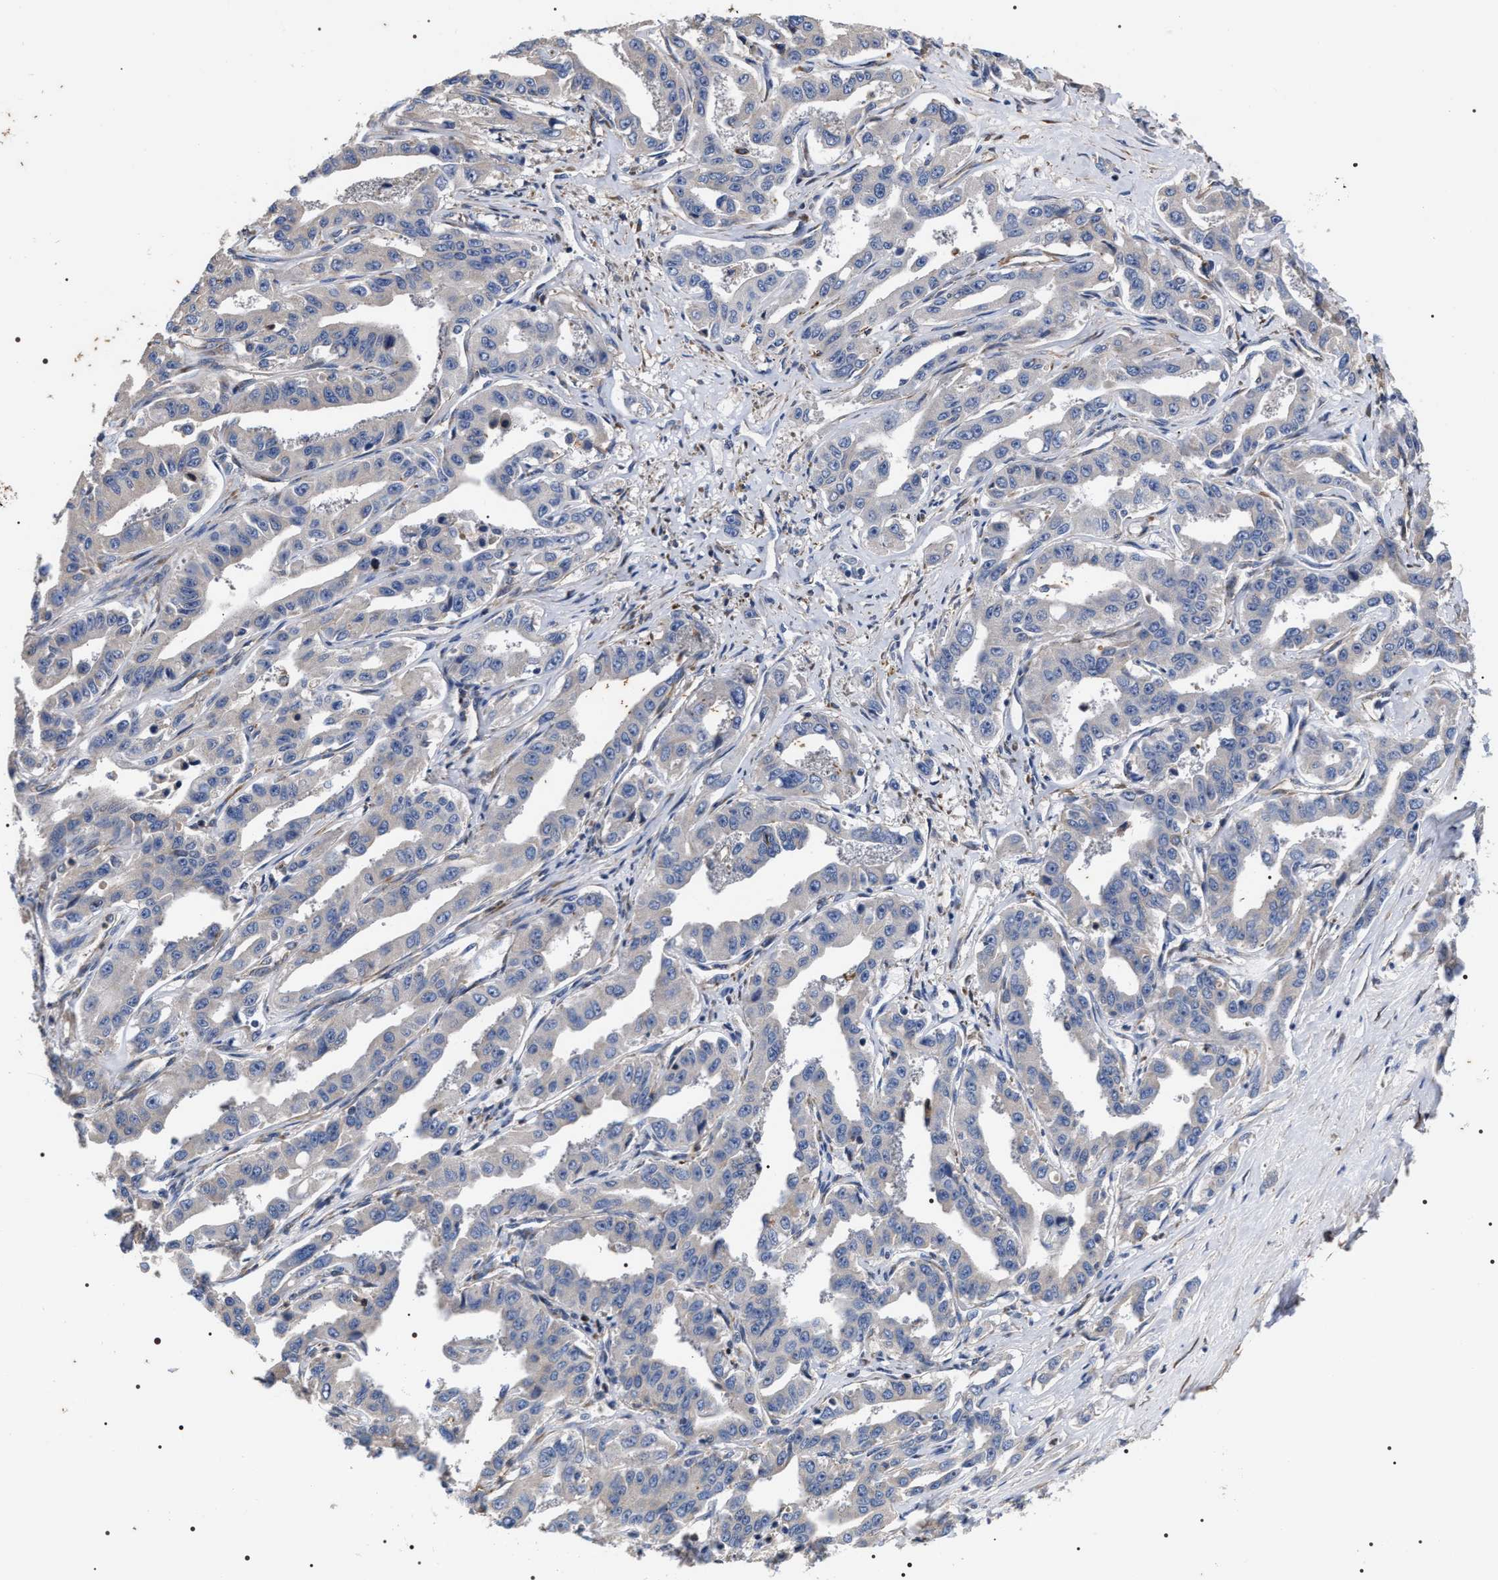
{"staining": {"intensity": "negative", "quantity": "none", "location": "none"}, "tissue": "liver cancer", "cell_type": "Tumor cells", "image_type": "cancer", "snomed": [{"axis": "morphology", "description": "Cholangiocarcinoma"}, {"axis": "topography", "description": "Liver"}], "caption": "An immunohistochemistry (IHC) micrograph of liver cancer is shown. There is no staining in tumor cells of liver cancer.", "gene": "TSPAN33", "patient": {"sex": "male", "age": 59}}